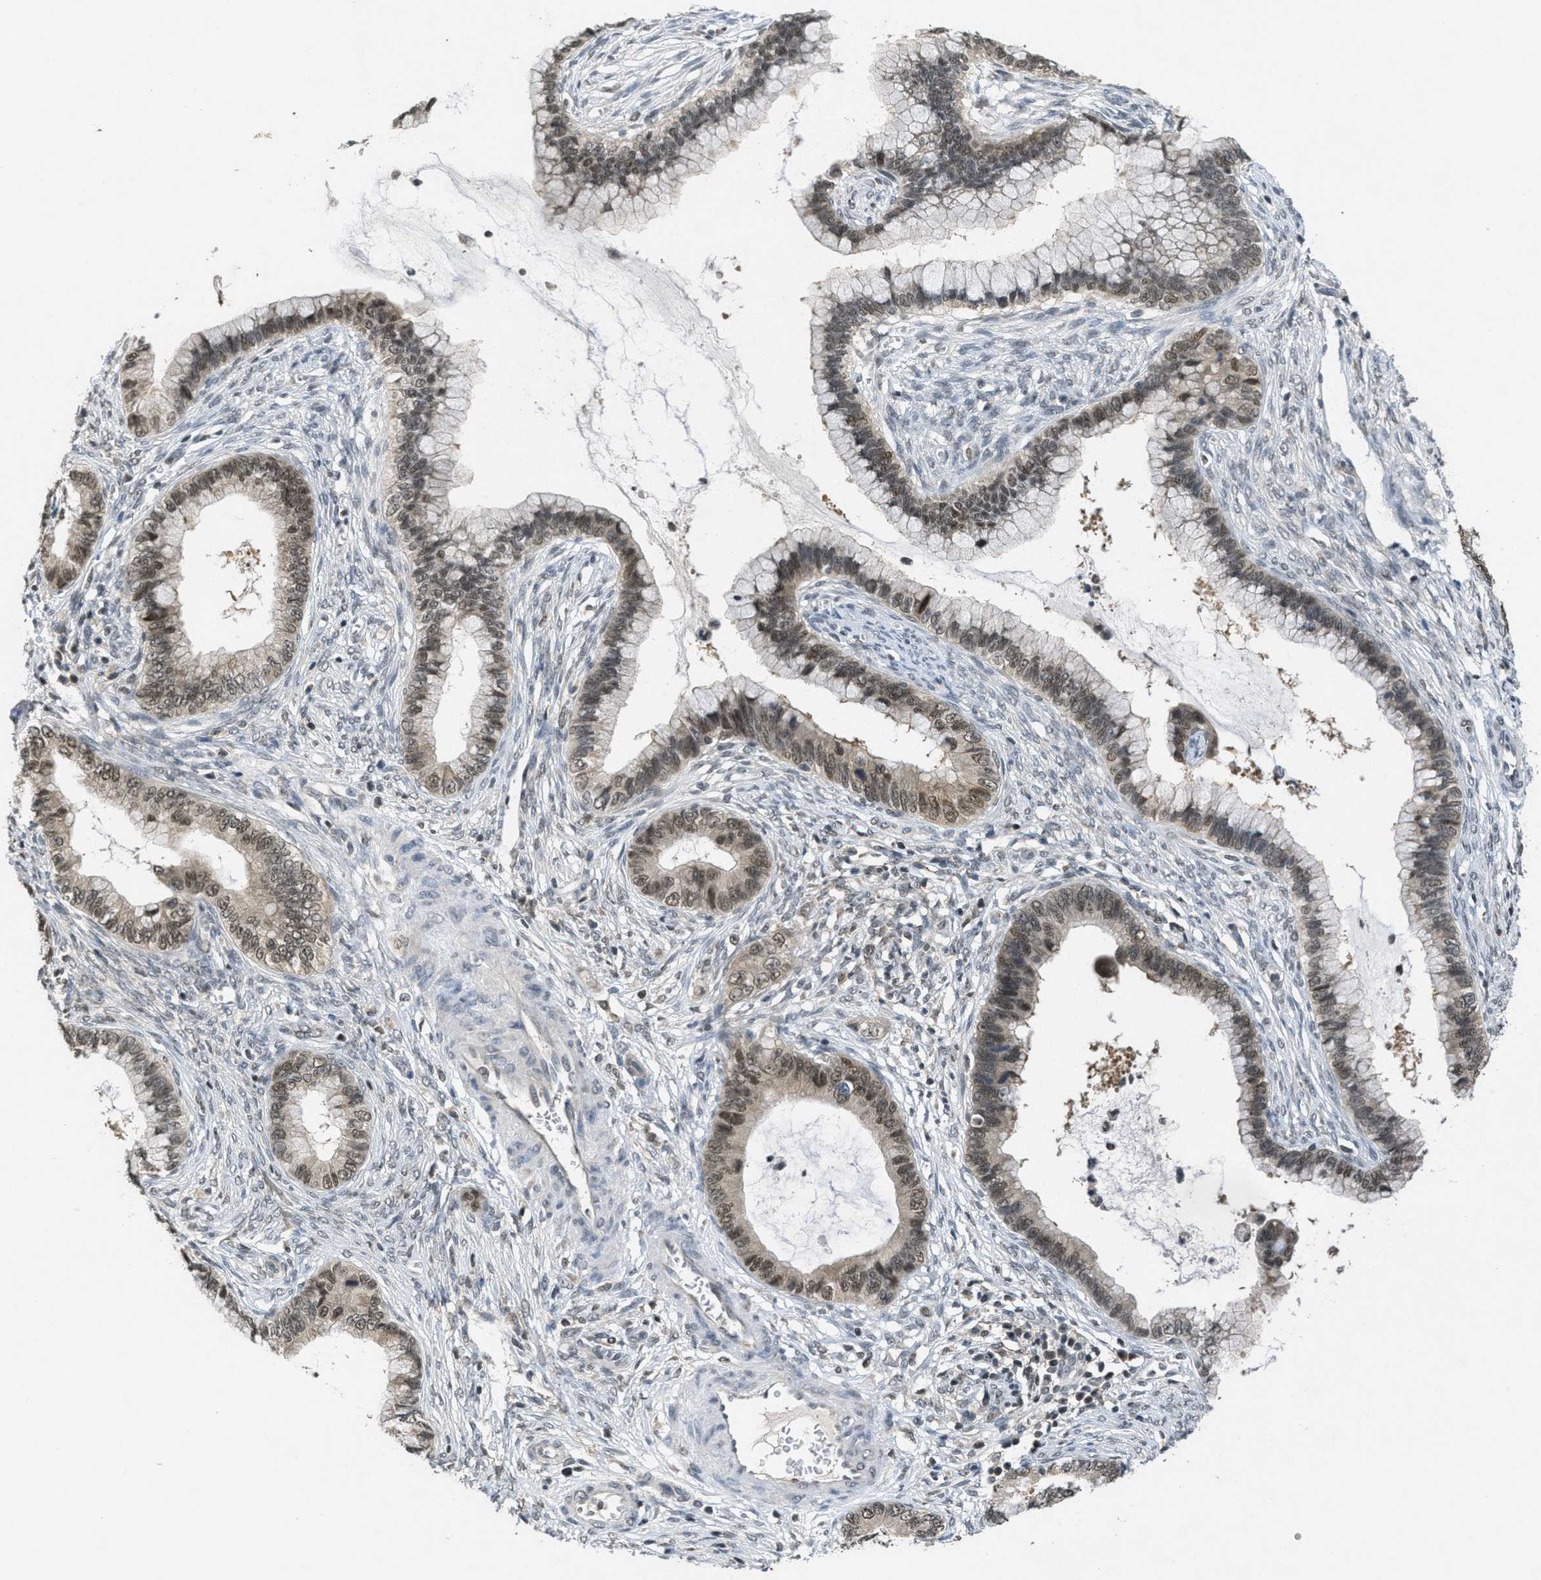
{"staining": {"intensity": "moderate", "quantity": ">75%", "location": "nuclear"}, "tissue": "cervical cancer", "cell_type": "Tumor cells", "image_type": "cancer", "snomed": [{"axis": "morphology", "description": "Adenocarcinoma, NOS"}, {"axis": "topography", "description": "Cervix"}], "caption": "This histopathology image displays cervical cancer stained with immunohistochemistry to label a protein in brown. The nuclear of tumor cells show moderate positivity for the protein. Nuclei are counter-stained blue.", "gene": "DNAJB1", "patient": {"sex": "female", "age": 44}}